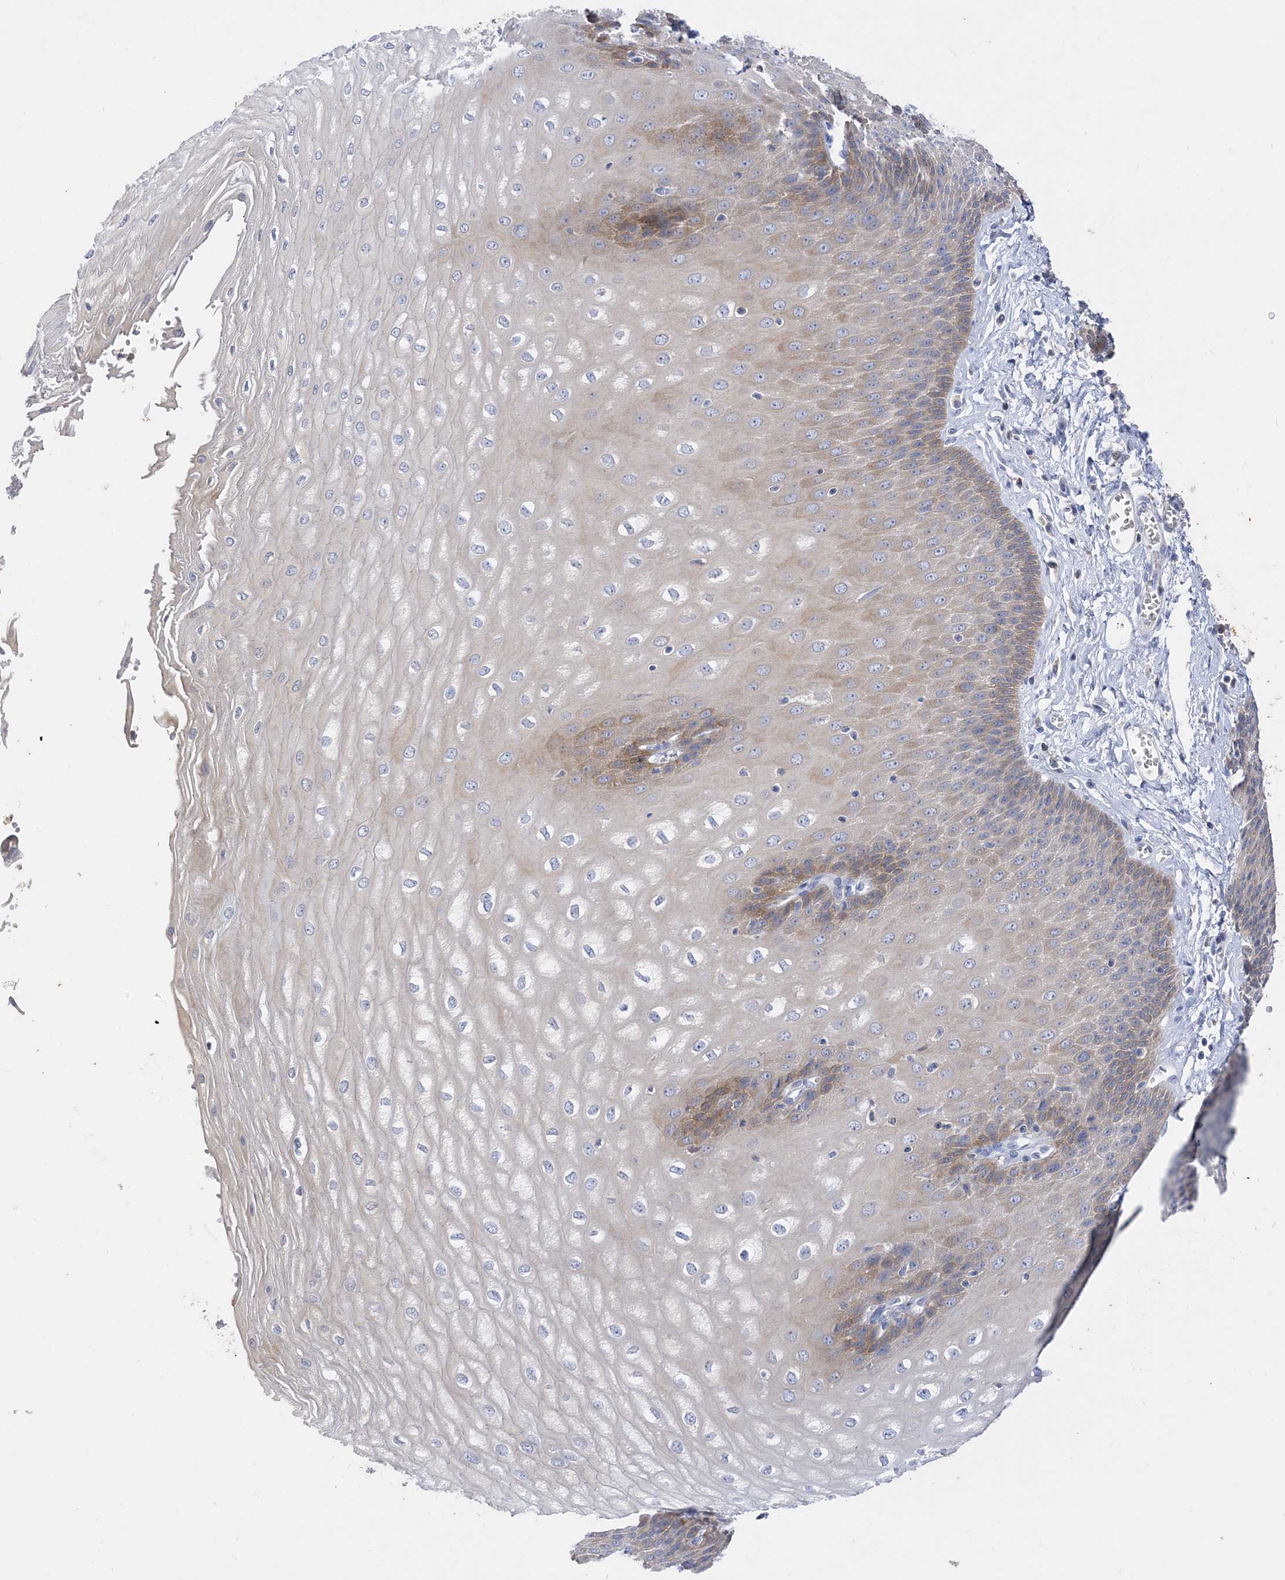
{"staining": {"intensity": "moderate", "quantity": "25%-75%", "location": "cytoplasmic/membranous"}, "tissue": "esophagus", "cell_type": "Squamous epithelial cells", "image_type": "normal", "snomed": [{"axis": "morphology", "description": "Normal tissue, NOS"}, {"axis": "topography", "description": "Esophagus"}], "caption": "About 25%-75% of squamous epithelial cells in unremarkable esophagus show moderate cytoplasmic/membranous protein staining as visualized by brown immunohistochemical staining.", "gene": "ARV1", "patient": {"sex": "male", "age": 60}}